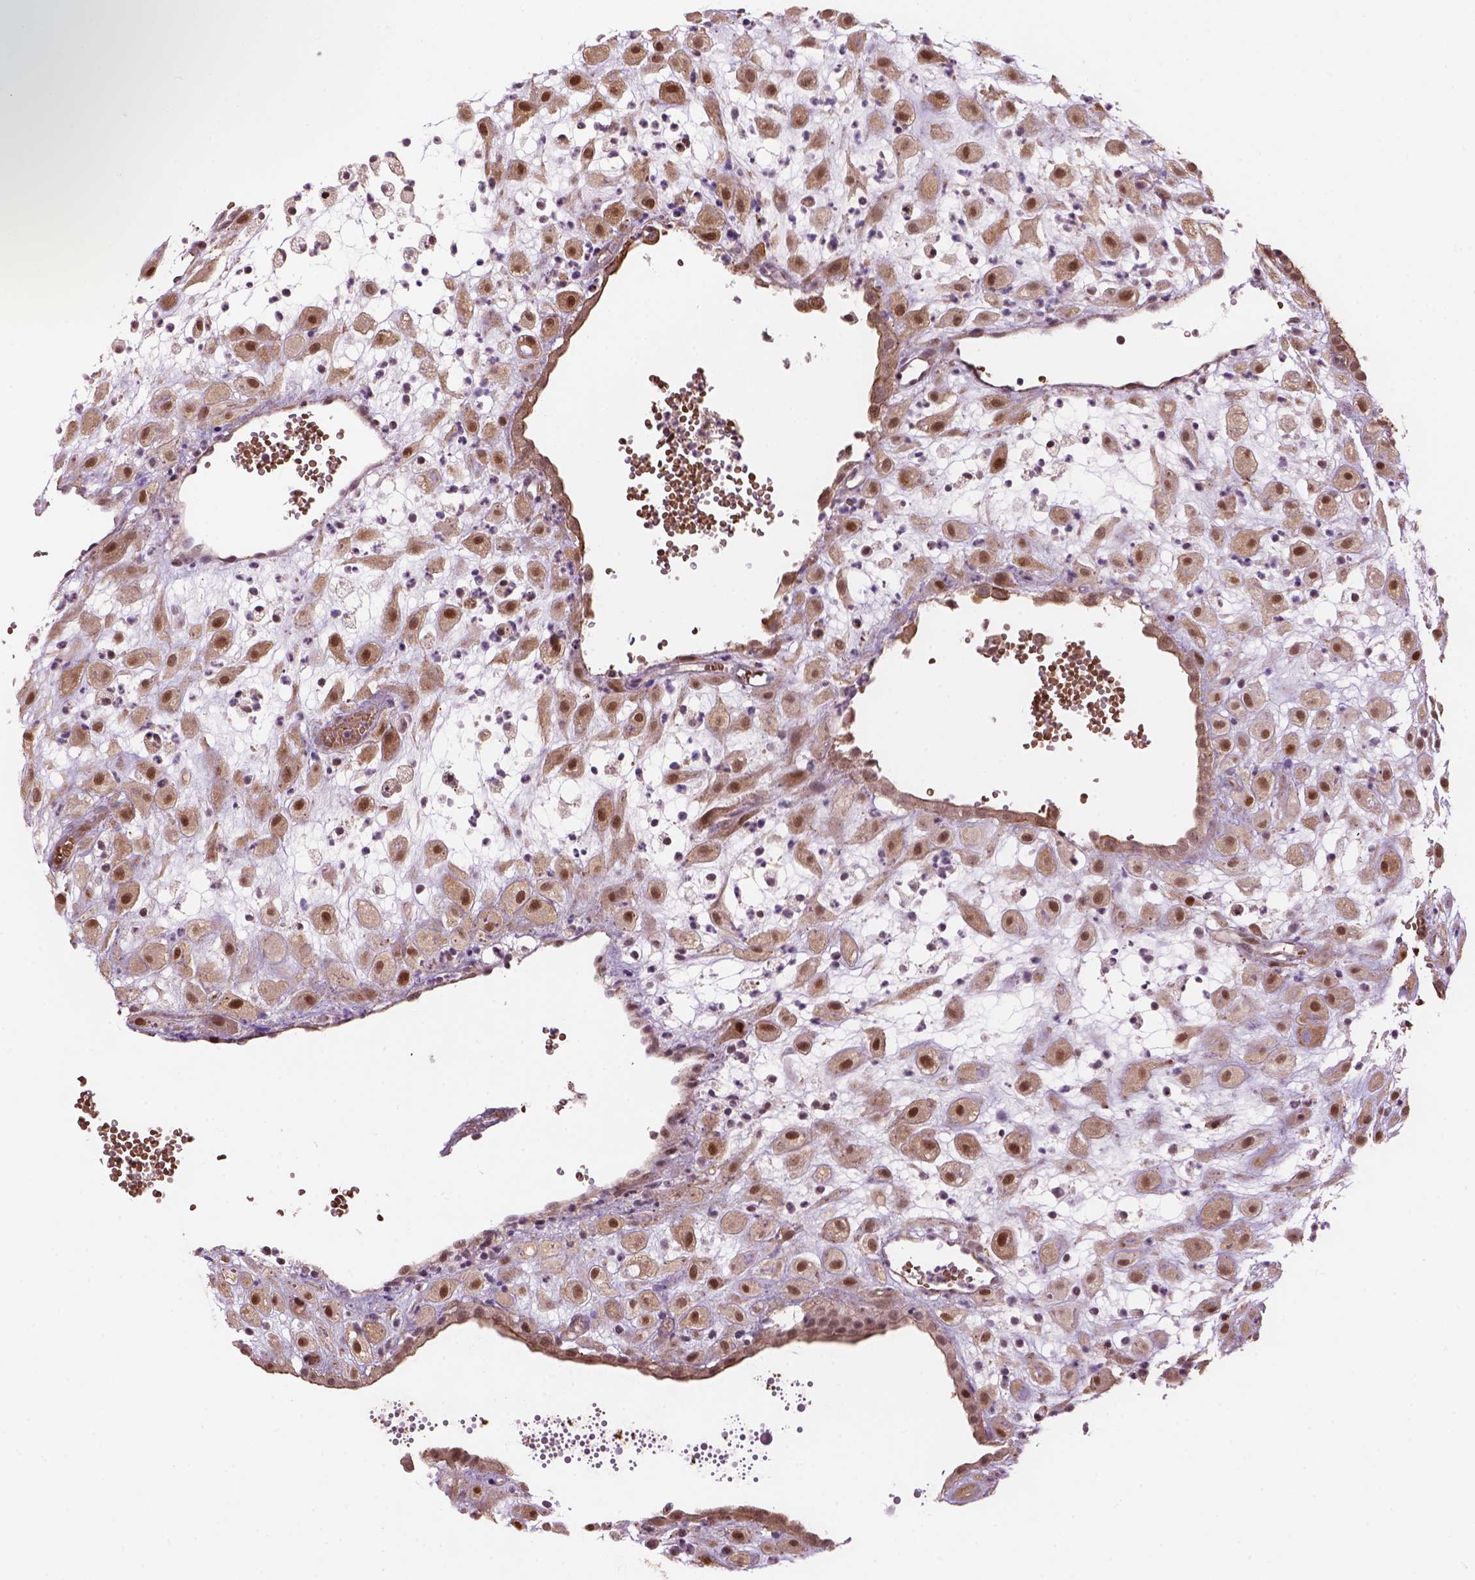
{"staining": {"intensity": "moderate", "quantity": "25%-75%", "location": "cytoplasmic/membranous,nuclear"}, "tissue": "placenta", "cell_type": "Decidual cells", "image_type": "normal", "snomed": [{"axis": "morphology", "description": "Normal tissue, NOS"}, {"axis": "topography", "description": "Placenta"}], "caption": "This histopathology image reveals unremarkable placenta stained with immunohistochemistry (IHC) to label a protein in brown. The cytoplasmic/membranous,nuclear of decidual cells show moderate positivity for the protein. Nuclei are counter-stained blue.", "gene": "PSMD11", "patient": {"sex": "female", "age": 24}}